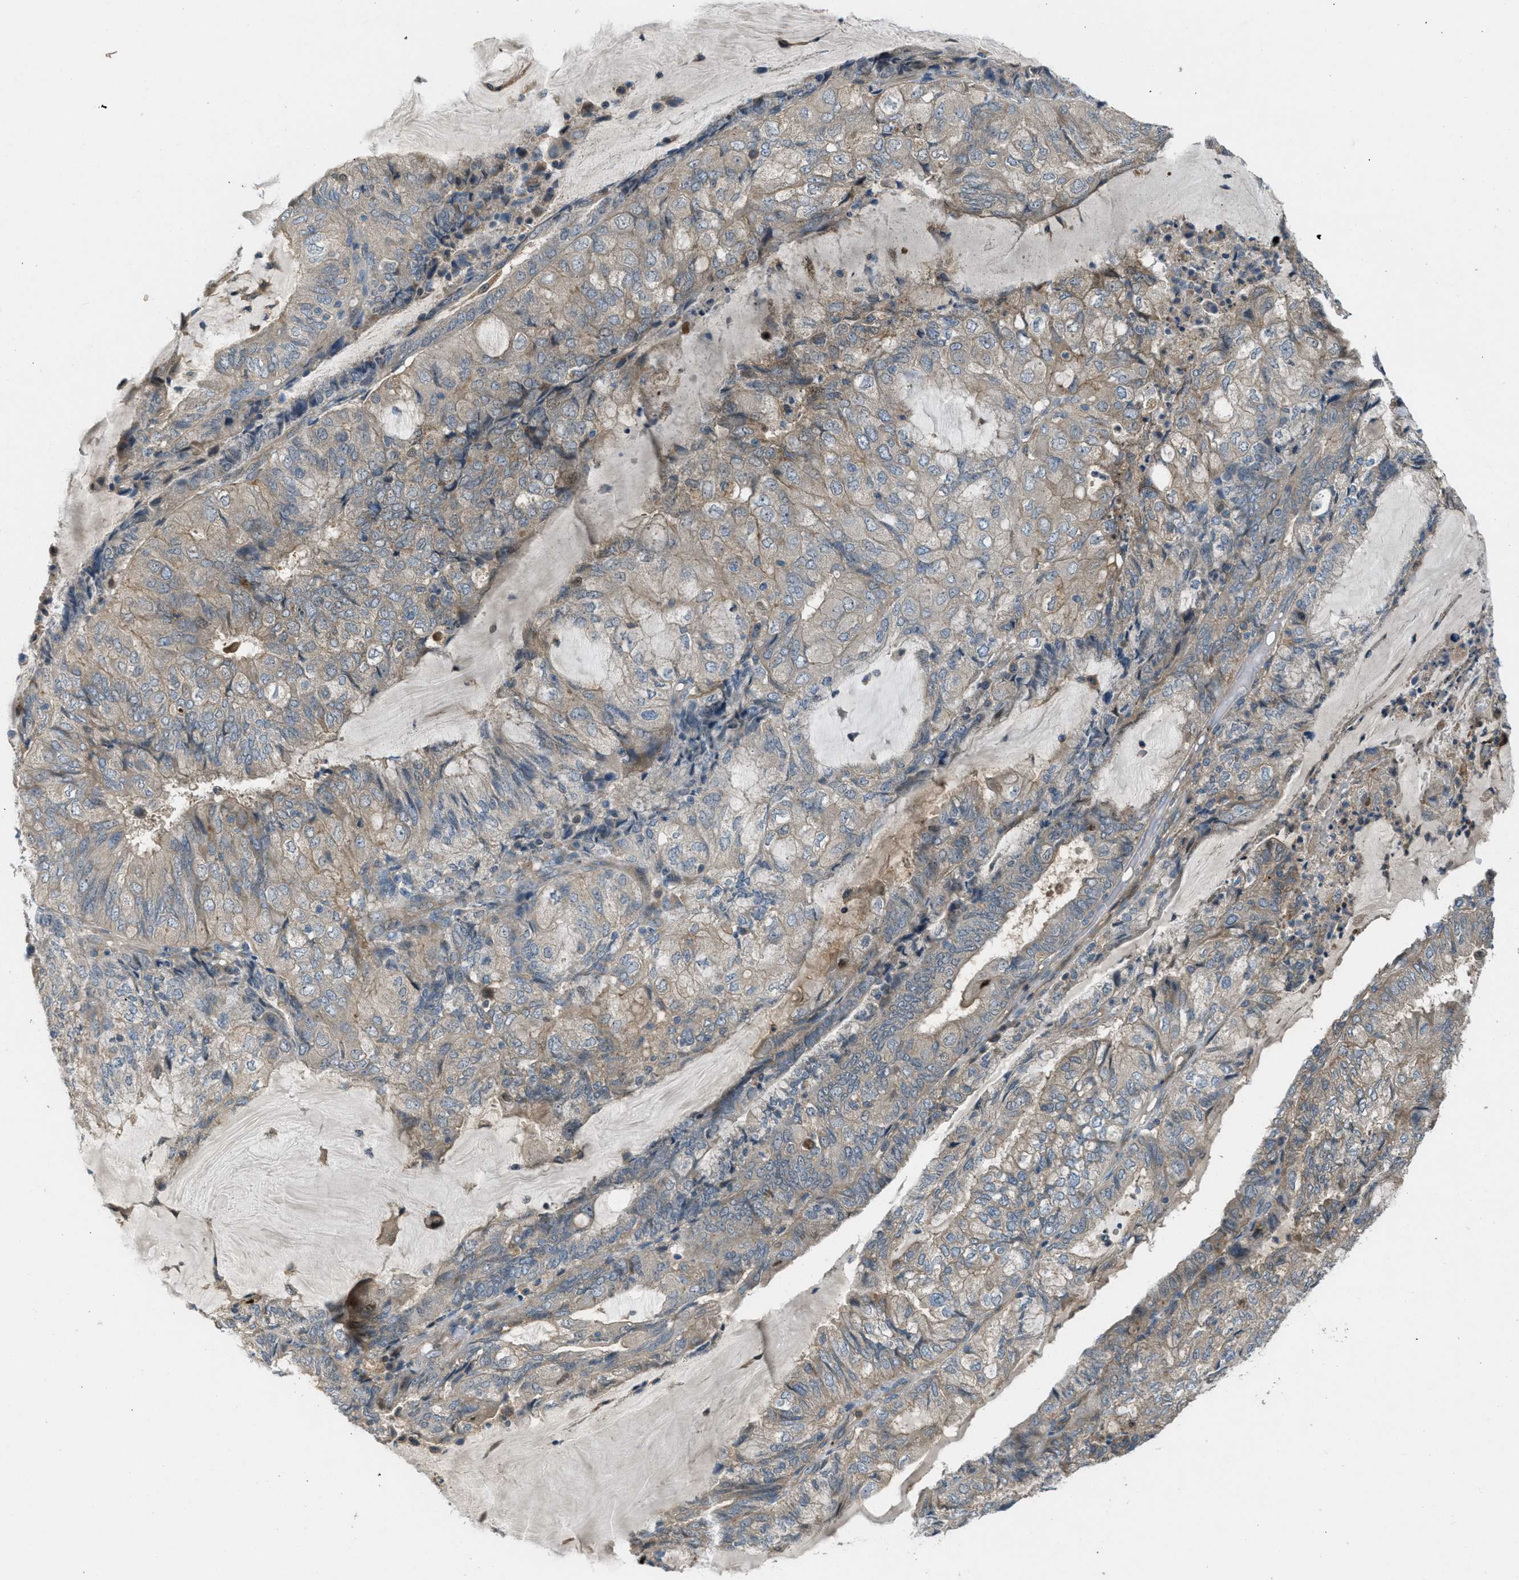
{"staining": {"intensity": "weak", "quantity": "25%-75%", "location": "cytoplasmic/membranous"}, "tissue": "endometrial cancer", "cell_type": "Tumor cells", "image_type": "cancer", "snomed": [{"axis": "morphology", "description": "Adenocarcinoma, NOS"}, {"axis": "topography", "description": "Endometrium"}], "caption": "This is a photomicrograph of immunohistochemistry (IHC) staining of endometrial cancer, which shows weak expression in the cytoplasmic/membranous of tumor cells.", "gene": "ADCY6", "patient": {"sex": "female", "age": 81}}